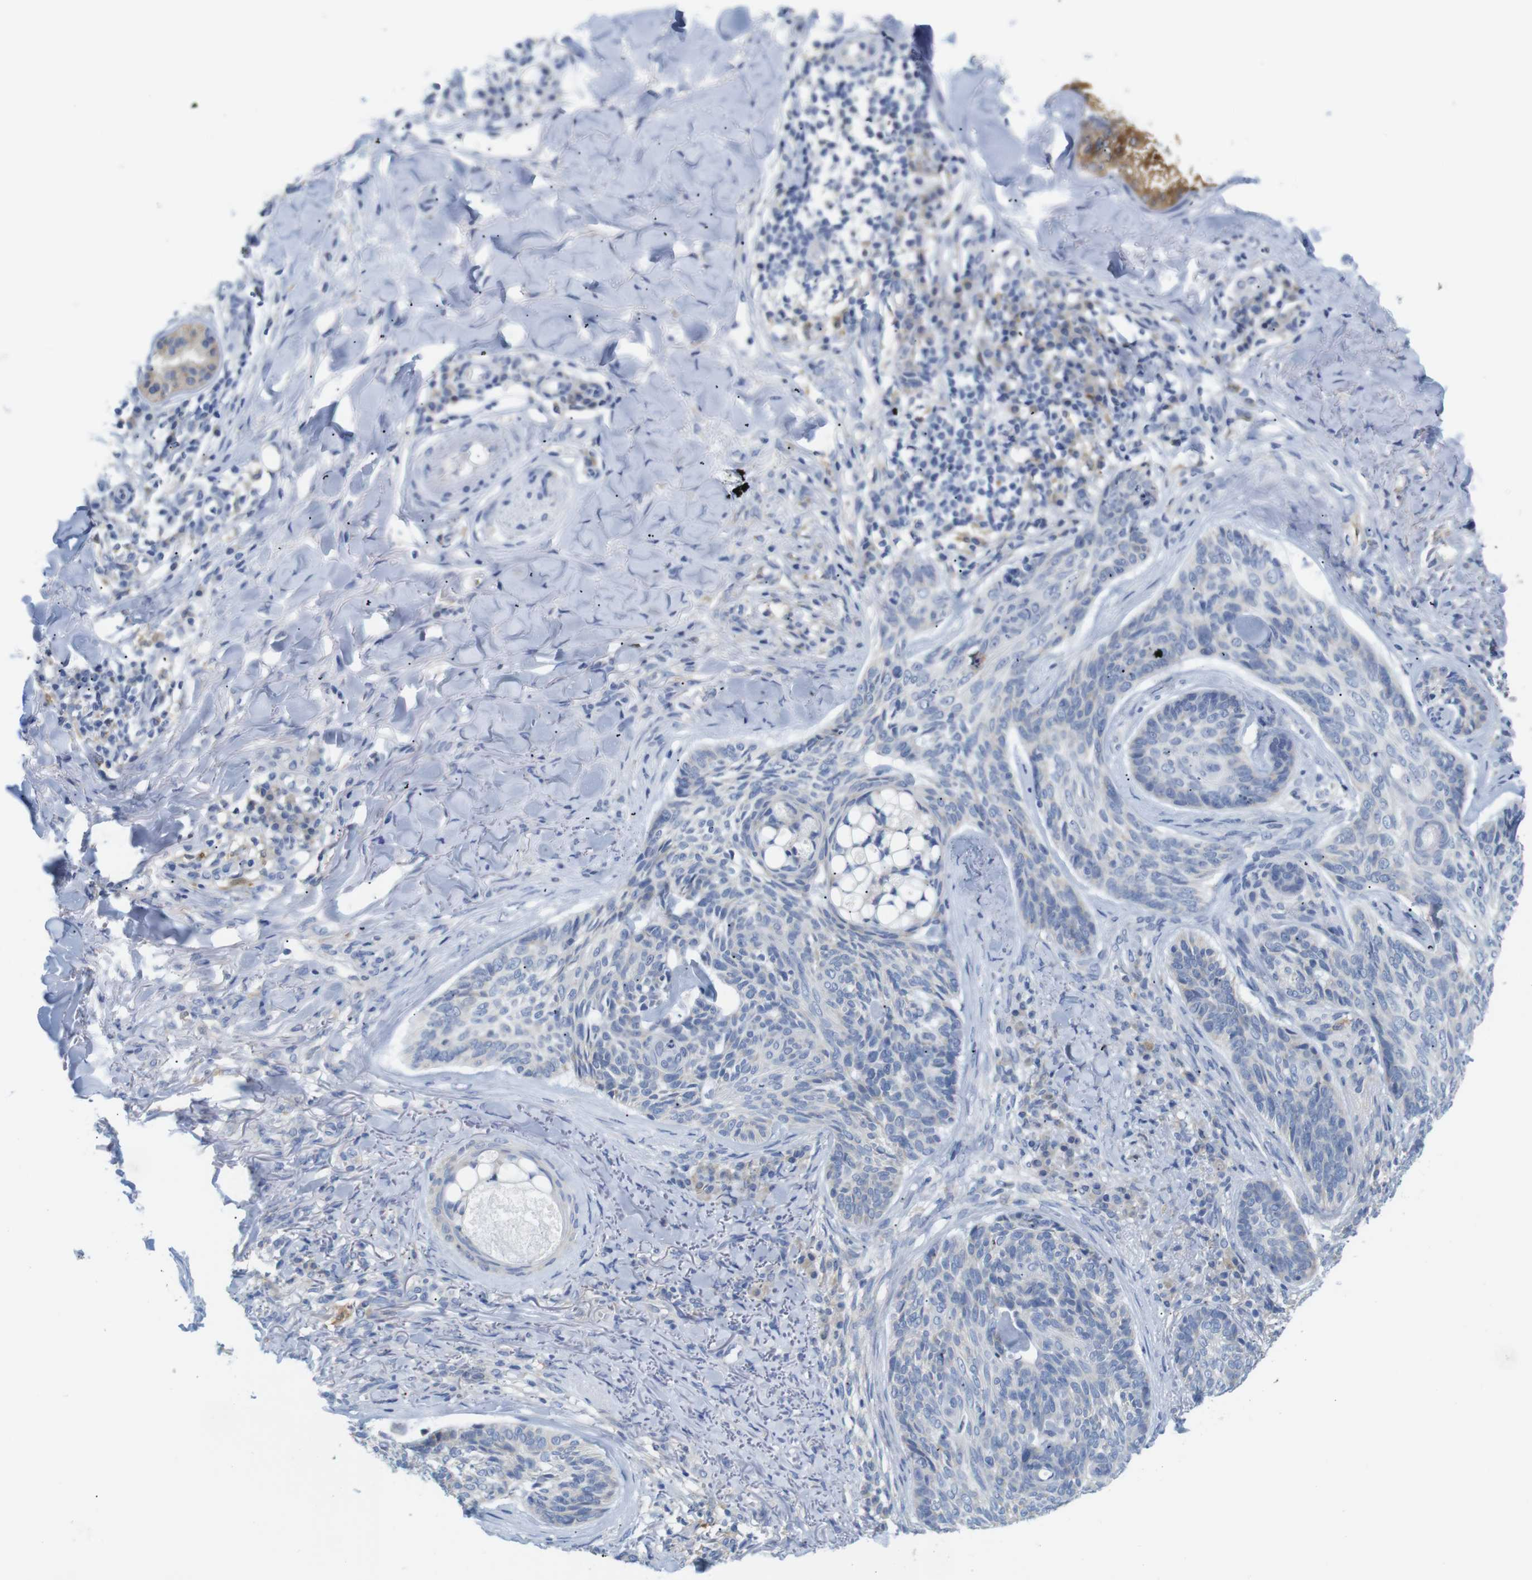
{"staining": {"intensity": "negative", "quantity": "none", "location": "none"}, "tissue": "skin cancer", "cell_type": "Tumor cells", "image_type": "cancer", "snomed": [{"axis": "morphology", "description": "Basal cell carcinoma"}, {"axis": "topography", "description": "Skin"}], "caption": "High power microscopy histopathology image of an immunohistochemistry (IHC) photomicrograph of skin cancer (basal cell carcinoma), revealing no significant staining in tumor cells.", "gene": "NEBL", "patient": {"sex": "male", "age": 43}}